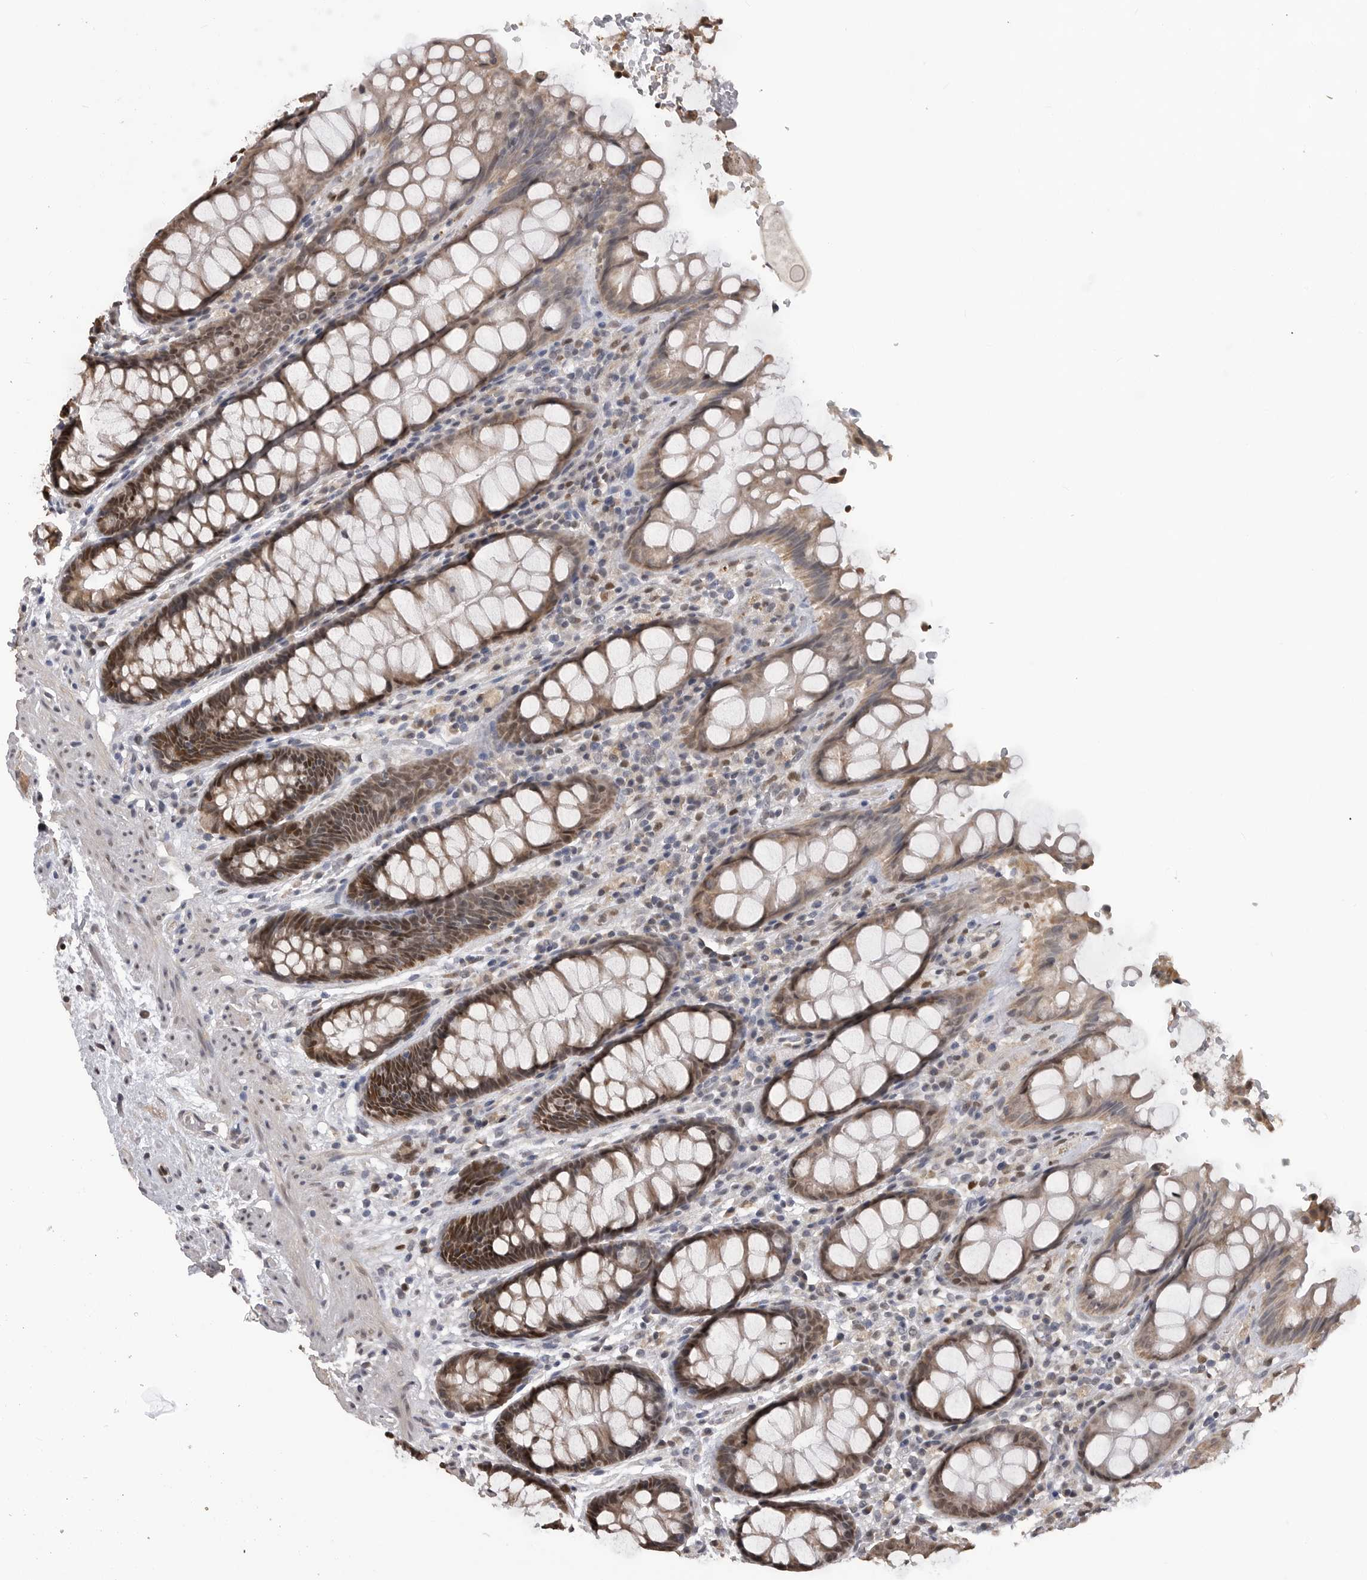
{"staining": {"intensity": "strong", "quantity": ">75%", "location": "cytoplasmic/membranous,nuclear"}, "tissue": "rectum", "cell_type": "Glandular cells", "image_type": "normal", "snomed": [{"axis": "morphology", "description": "Normal tissue, NOS"}, {"axis": "topography", "description": "Rectum"}], "caption": "The histopathology image displays immunohistochemical staining of unremarkable rectum. There is strong cytoplasmic/membranous,nuclear positivity is identified in about >75% of glandular cells. Nuclei are stained in blue.", "gene": "SMARCC1", "patient": {"sex": "male", "age": 64}}